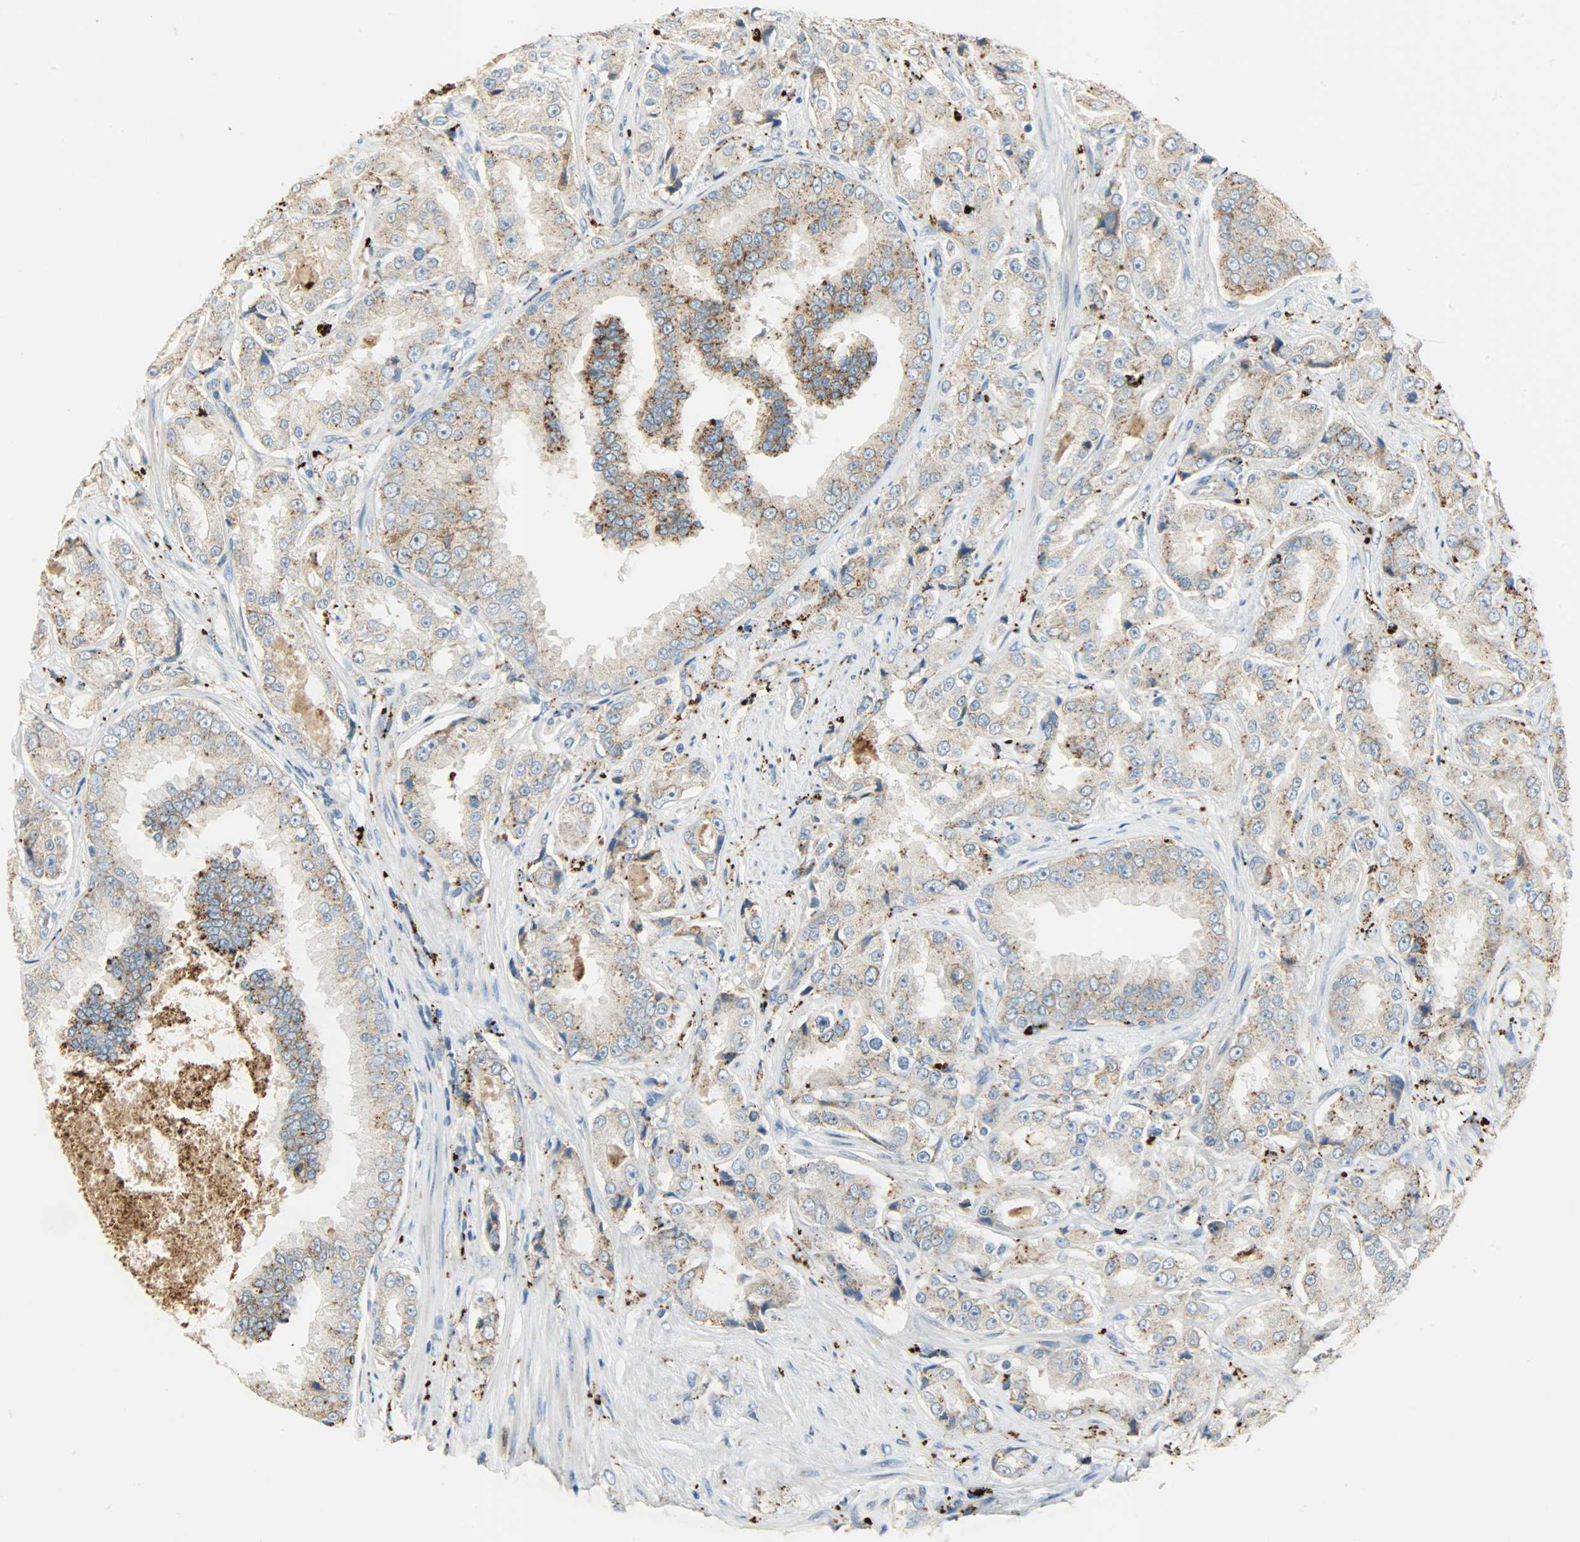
{"staining": {"intensity": "moderate", "quantity": "25%-75%", "location": "cytoplasmic/membranous"}, "tissue": "prostate cancer", "cell_type": "Tumor cells", "image_type": "cancer", "snomed": [{"axis": "morphology", "description": "Adenocarcinoma, High grade"}, {"axis": "topography", "description": "Prostate"}], "caption": "This is a micrograph of immunohistochemistry (IHC) staining of prostate cancer, which shows moderate staining in the cytoplasmic/membranous of tumor cells.", "gene": "ASAH1", "patient": {"sex": "male", "age": 73}}